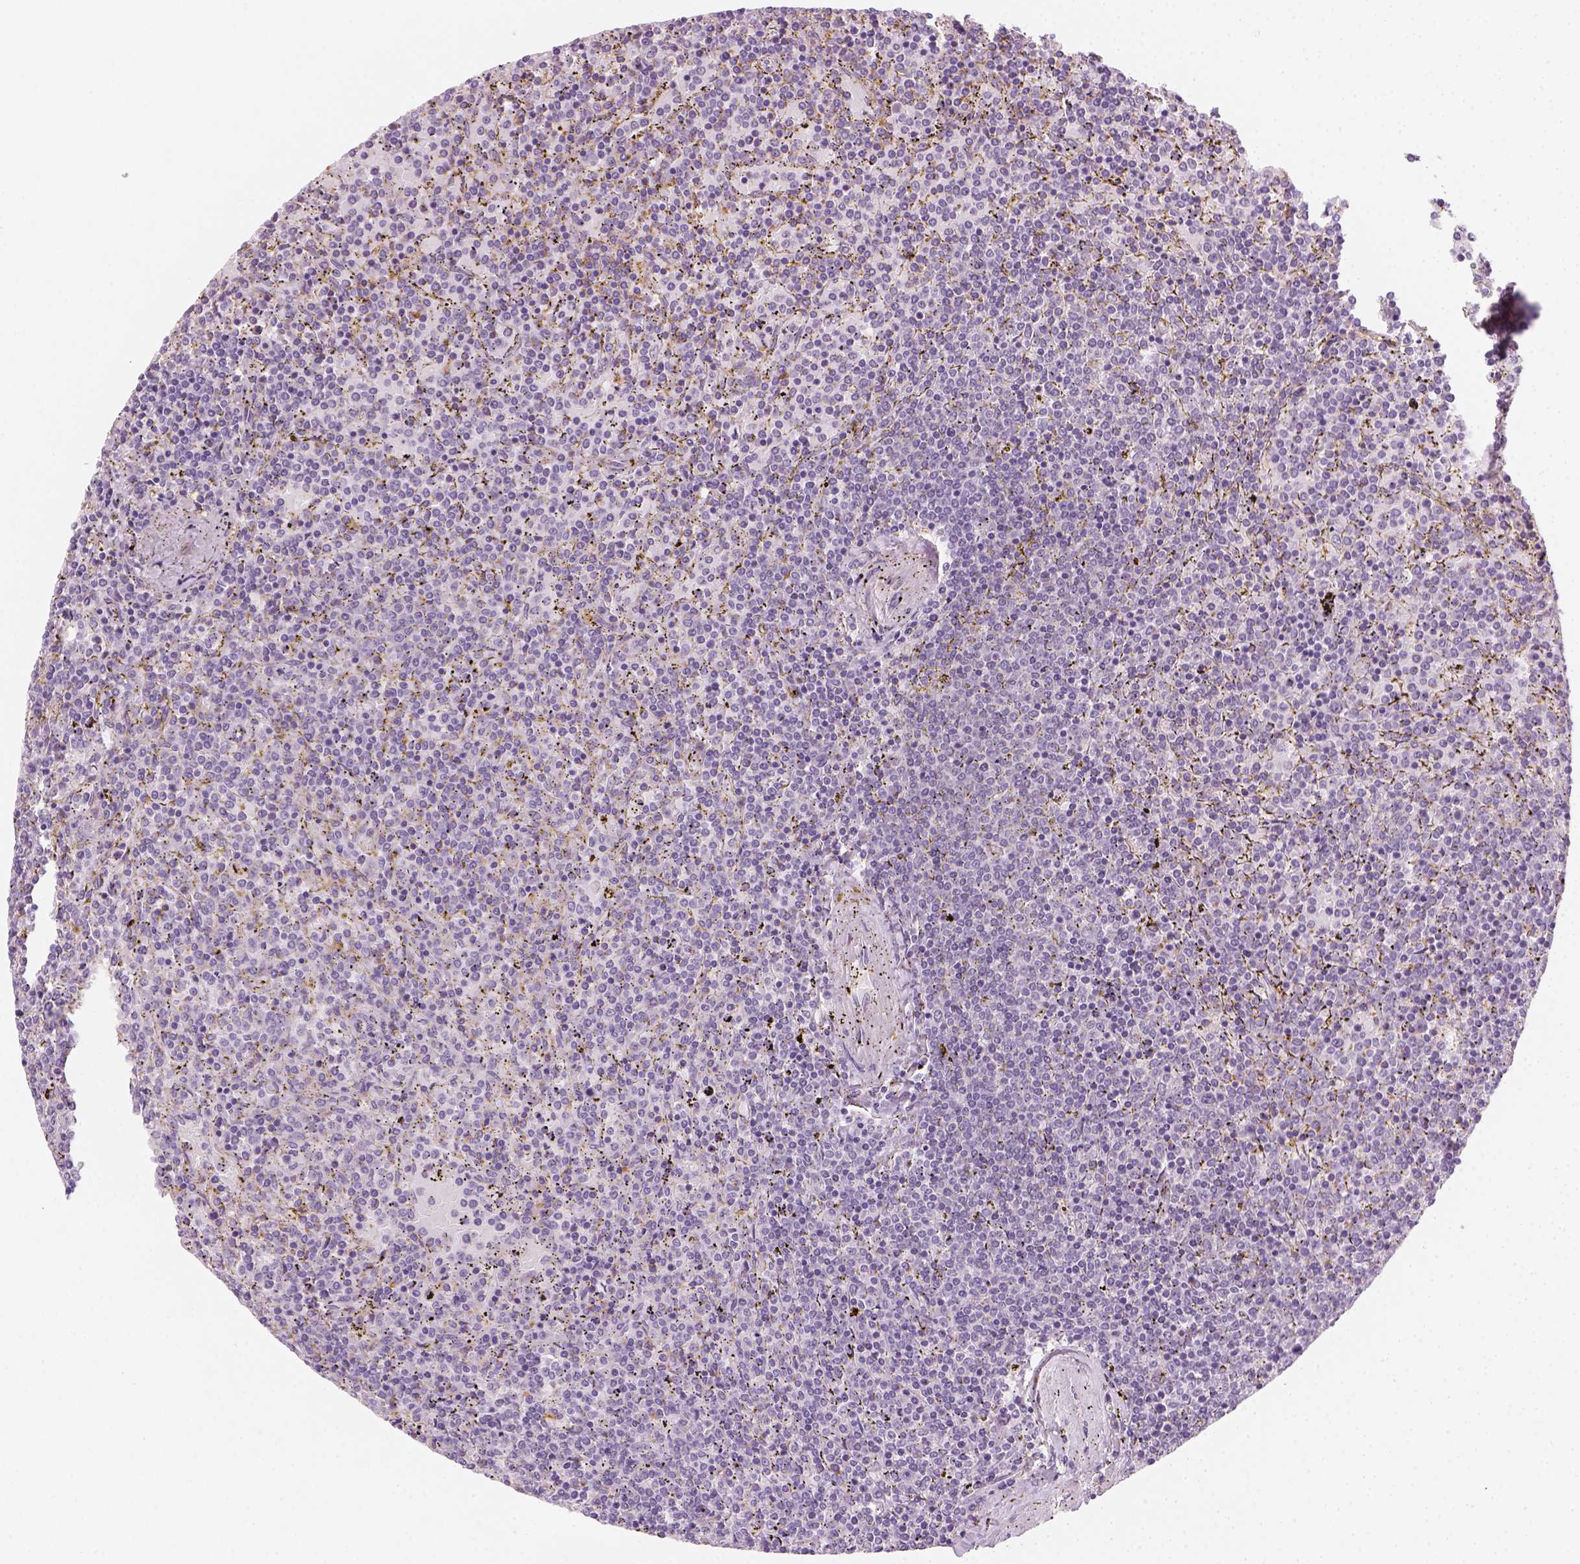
{"staining": {"intensity": "negative", "quantity": "none", "location": "none"}, "tissue": "lymphoma", "cell_type": "Tumor cells", "image_type": "cancer", "snomed": [{"axis": "morphology", "description": "Malignant lymphoma, non-Hodgkin's type, Low grade"}, {"axis": "topography", "description": "Spleen"}], "caption": "An IHC photomicrograph of low-grade malignant lymphoma, non-Hodgkin's type is shown. There is no staining in tumor cells of low-grade malignant lymphoma, non-Hodgkin's type.", "gene": "FAM163B", "patient": {"sex": "female", "age": 77}}